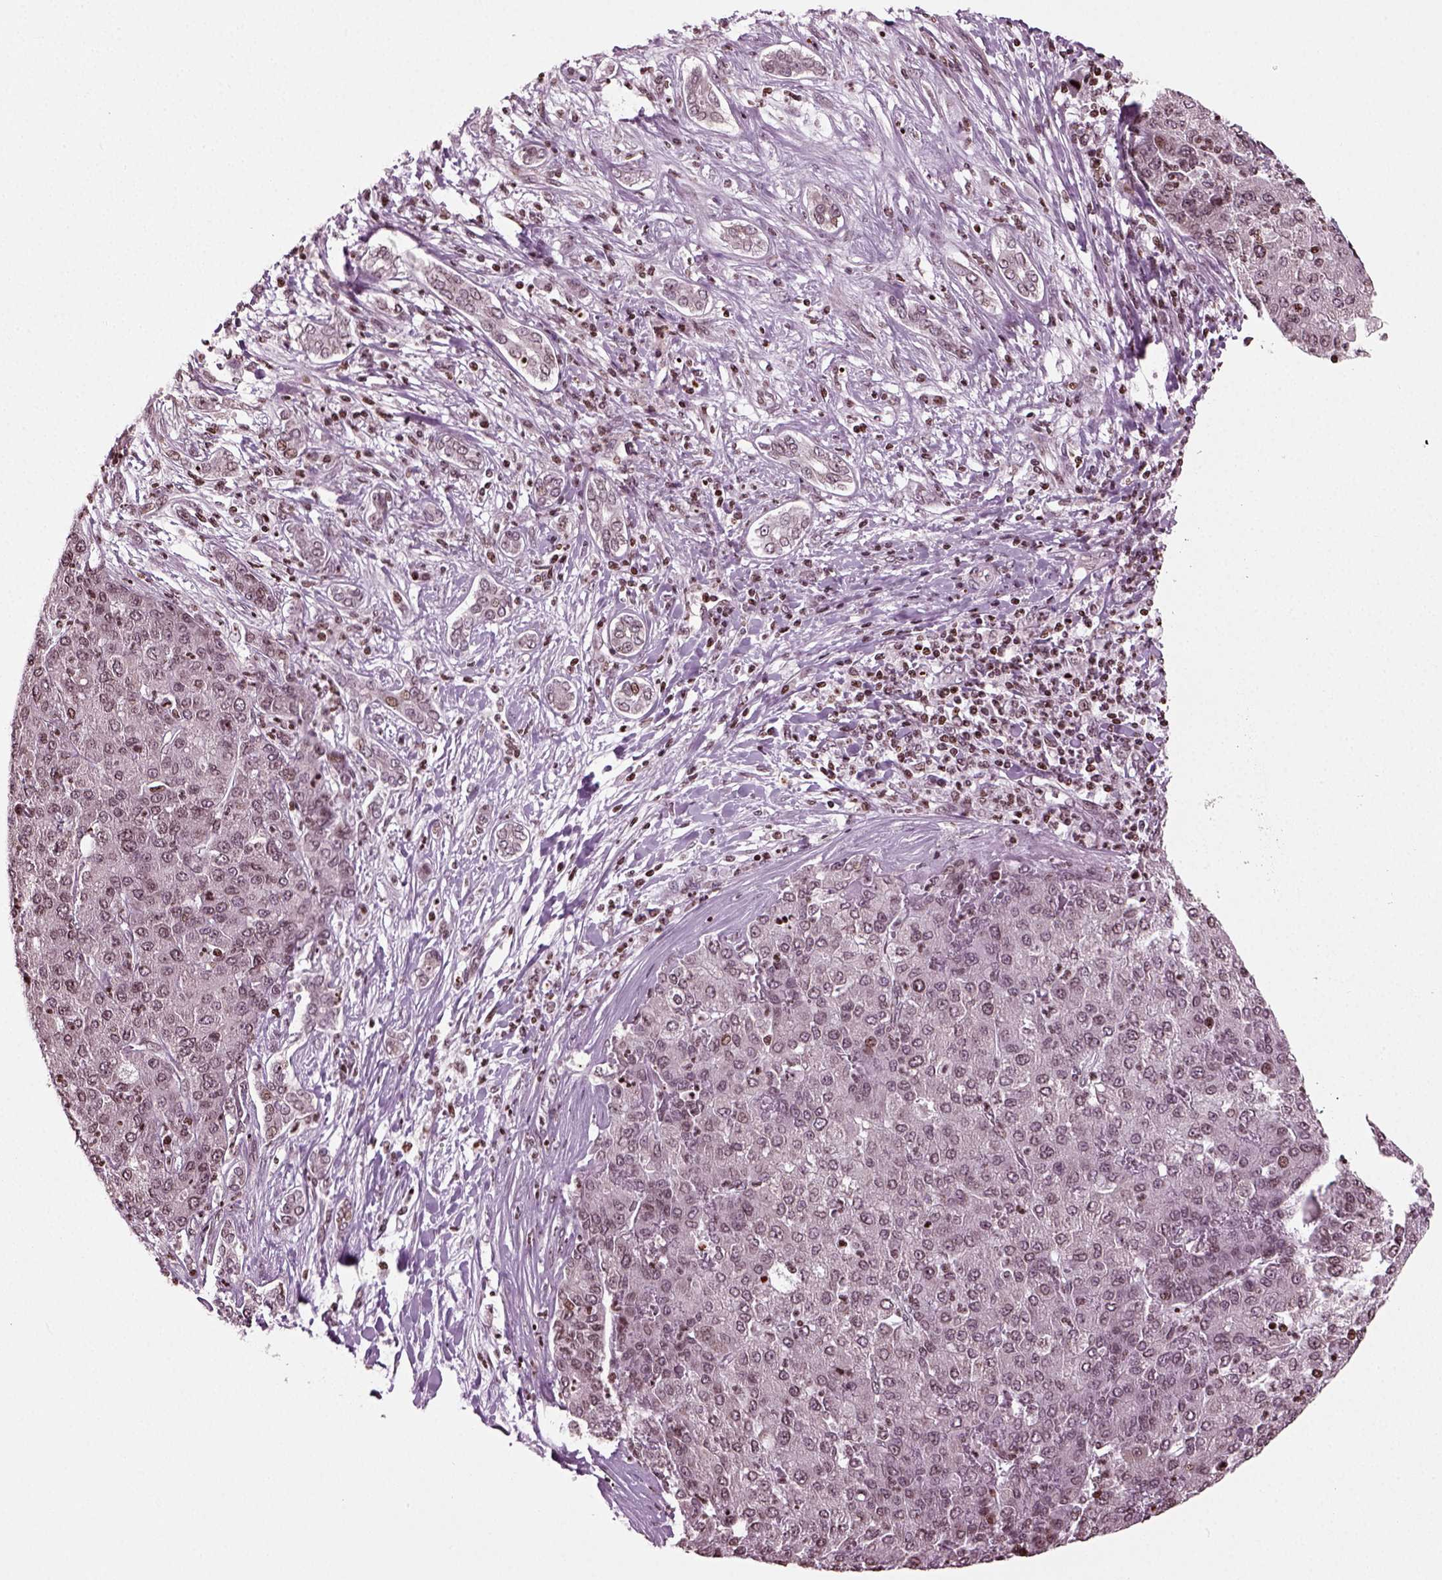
{"staining": {"intensity": "moderate", "quantity": "<25%", "location": "nuclear"}, "tissue": "liver cancer", "cell_type": "Tumor cells", "image_type": "cancer", "snomed": [{"axis": "morphology", "description": "Carcinoma, Hepatocellular, NOS"}, {"axis": "topography", "description": "Liver"}], "caption": "Approximately <25% of tumor cells in human liver hepatocellular carcinoma show moderate nuclear protein positivity as visualized by brown immunohistochemical staining.", "gene": "HEYL", "patient": {"sex": "male", "age": 65}}